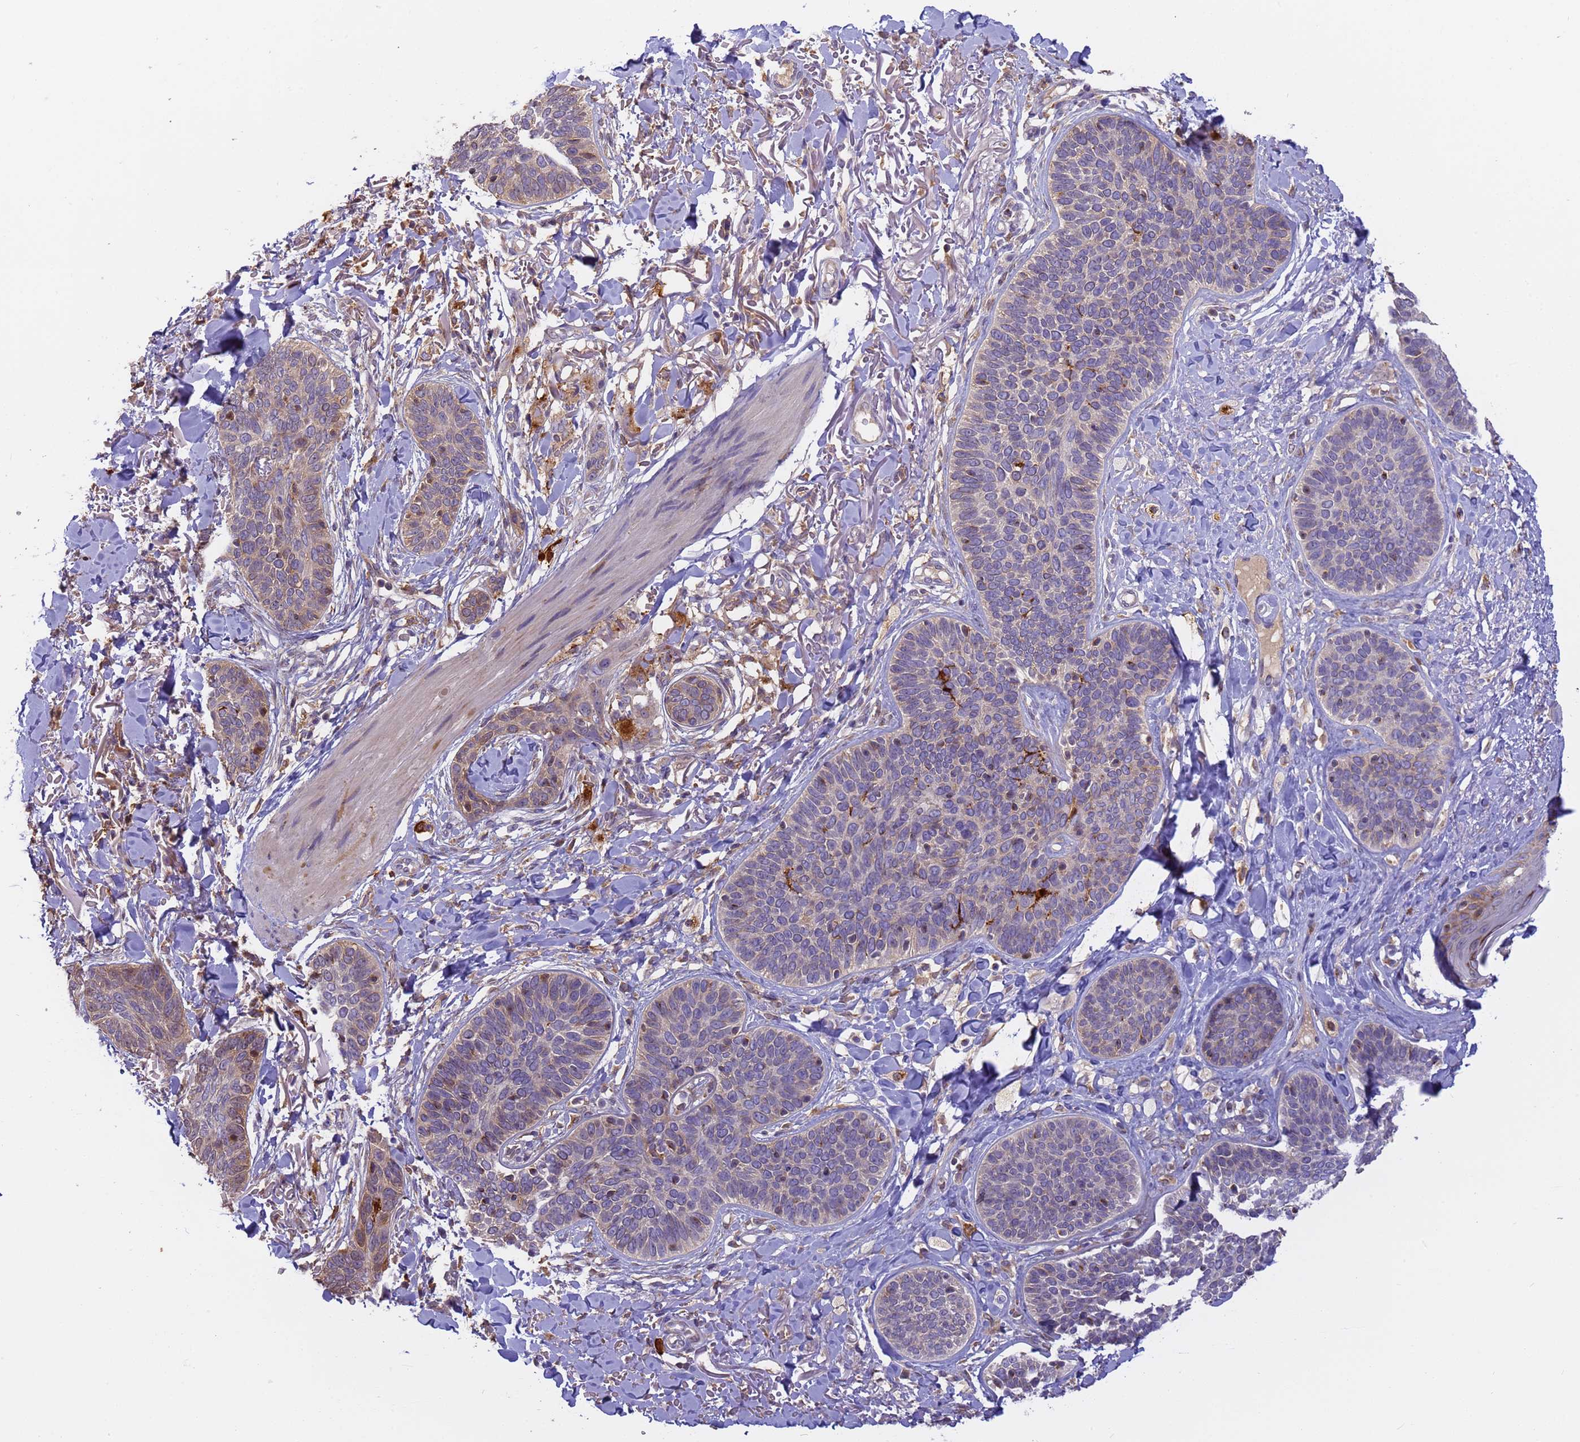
{"staining": {"intensity": "moderate", "quantity": "<25%", "location": "cytoplasmic/membranous"}, "tissue": "skin cancer", "cell_type": "Tumor cells", "image_type": "cancer", "snomed": [{"axis": "morphology", "description": "Basal cell carcinoma"}, {"axis": "topography", "description": "Skin"}], "caption": "Brown immunohistochemical staining in human skin cancer demonstrates moderate cytoplasmic/membranous positivity in approximately <25% of tumor cells.", "gene": "M6PR", "patient": {"sex": "male", "age": 85}}